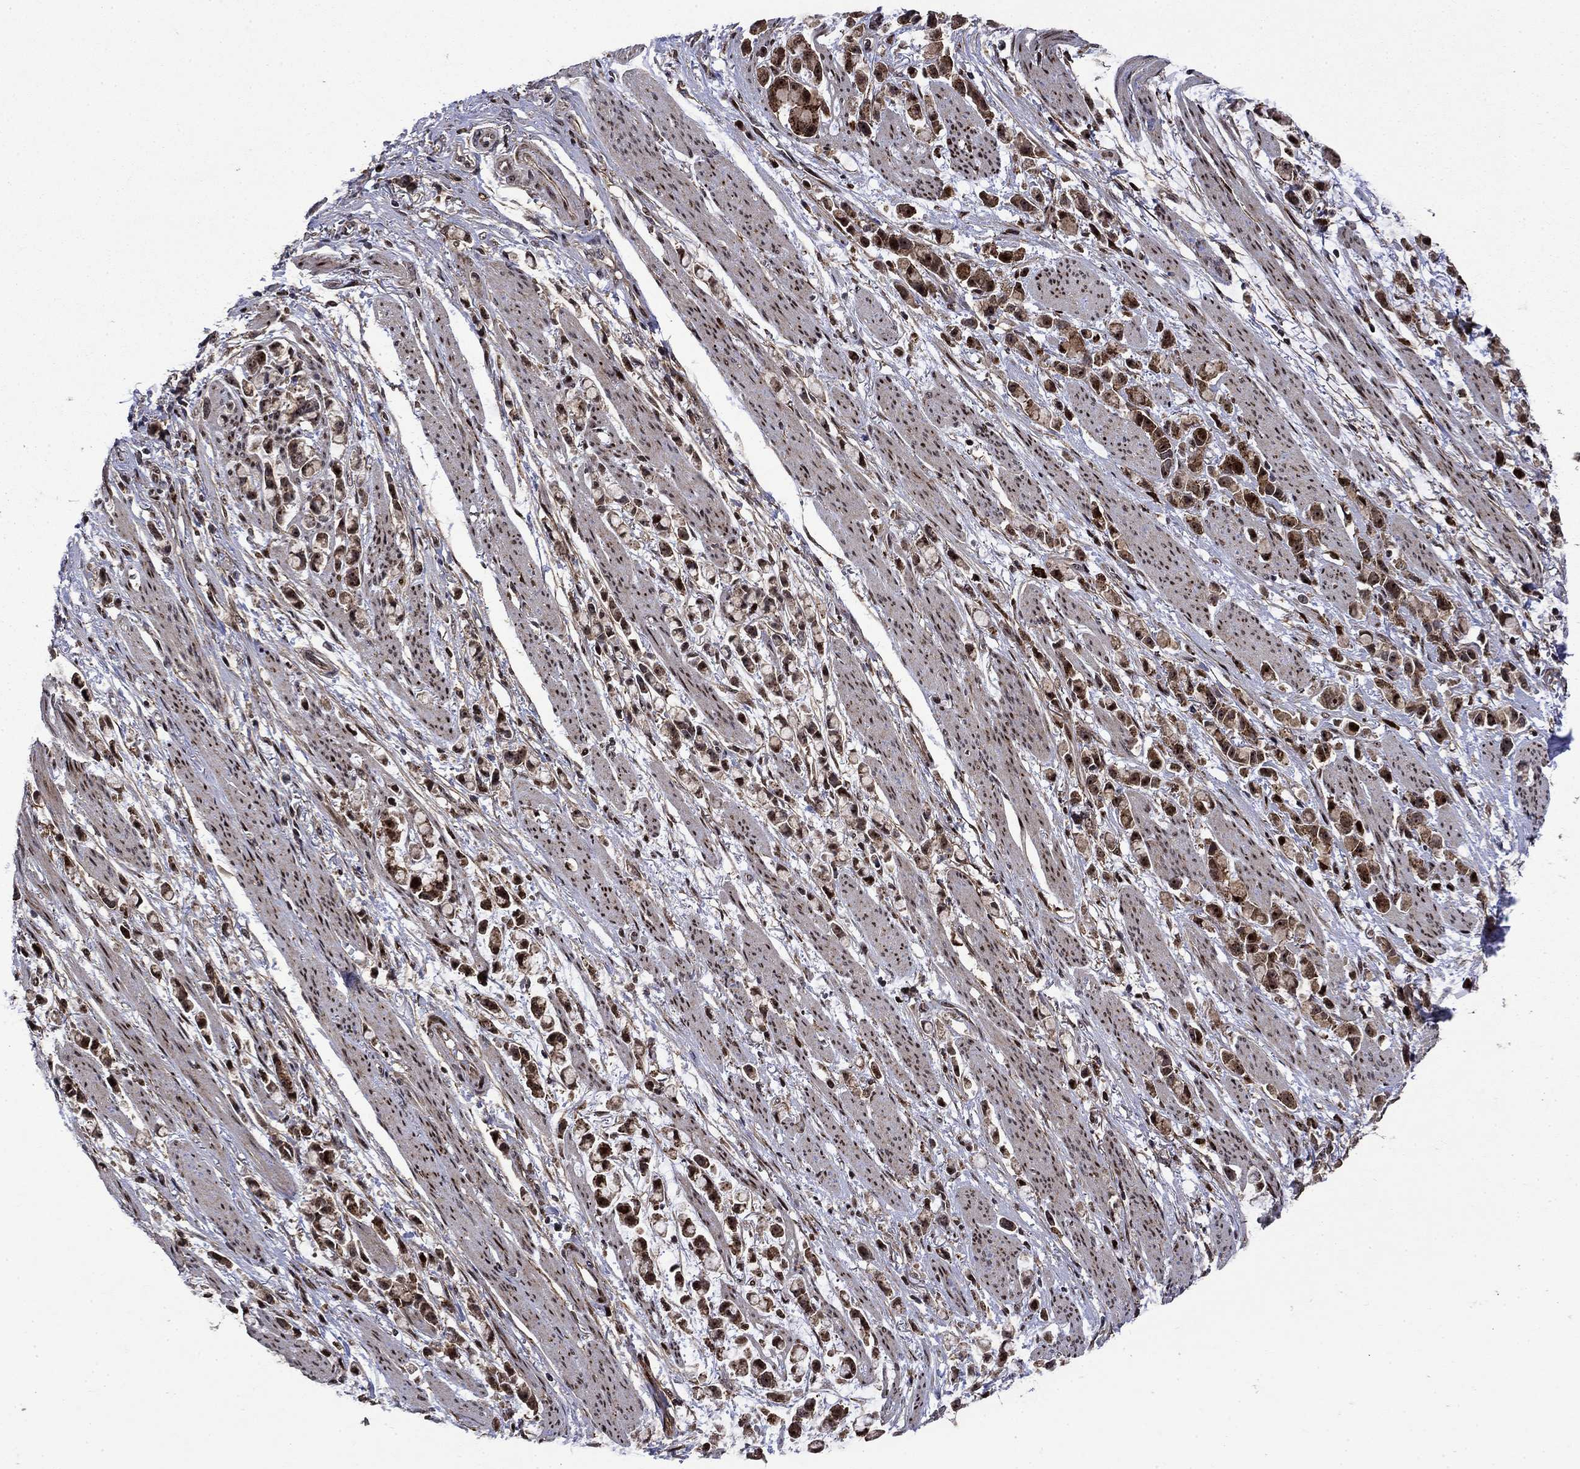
{"staining": {"intensity": "moderate", "quantity": ">75%", "location": "cytoplasmic/membranous,nuclear"}, "tissue": "stomach cancer", "cell_type": "Tumor cells", "image_type": "cancer", "snomed": [{"axis": "morphology", "description": "Adenocarcinoma, NOS"}, {"axis": "topography", "description": "Stomach"}], "caption": "A micrograph of adenocarcinoma (stomach) stained for a protein demonstrates moderate cytoplasmic/membranous and nuclear brown staining in tumor cells. (DAB = brown stain, brightfield microscopy at high magnification).", "gene": "AGTPBP1", "patient": {"sex": "female", "age": 81}}